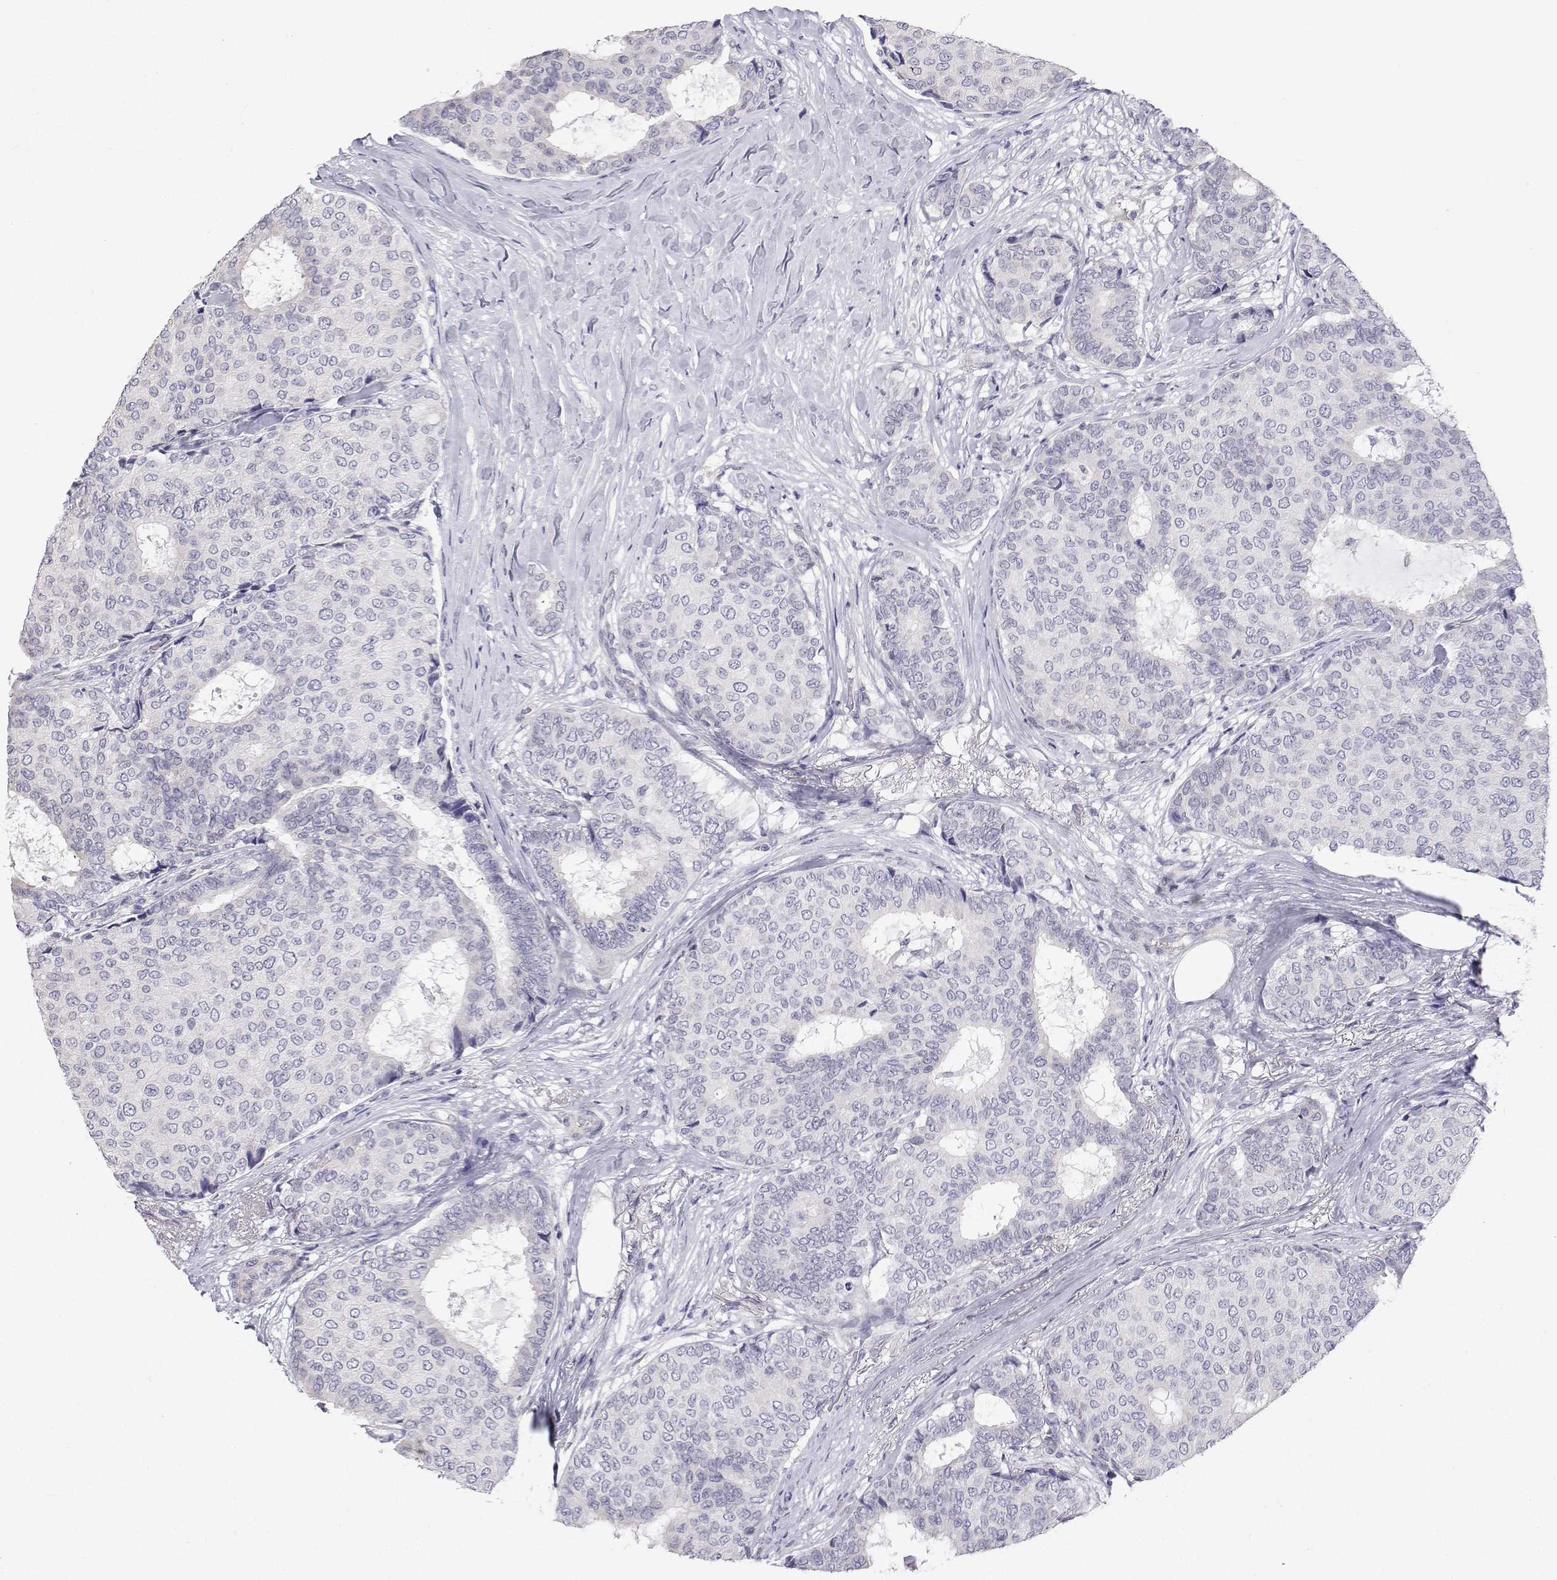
{"staining": {"intensity": "negative", "quantity": "none", "location": "none"}, "tissue": "breast cancer", "cell_type": "Tumor cells", "image_type": "cancer", "snomed": [{"axis": "morphology", "description": "Duct carcinoma"}, {"axis": "topography", "description": "Breast"}], "caption": "IHC of human breast cancer demonstrates no expression in tumor cells. (Brightfield microscopy of DAB immunohistochemistry at high magnification).", "gene": "ANKRD65", "patient": {"sex": "female", "age": 75}}